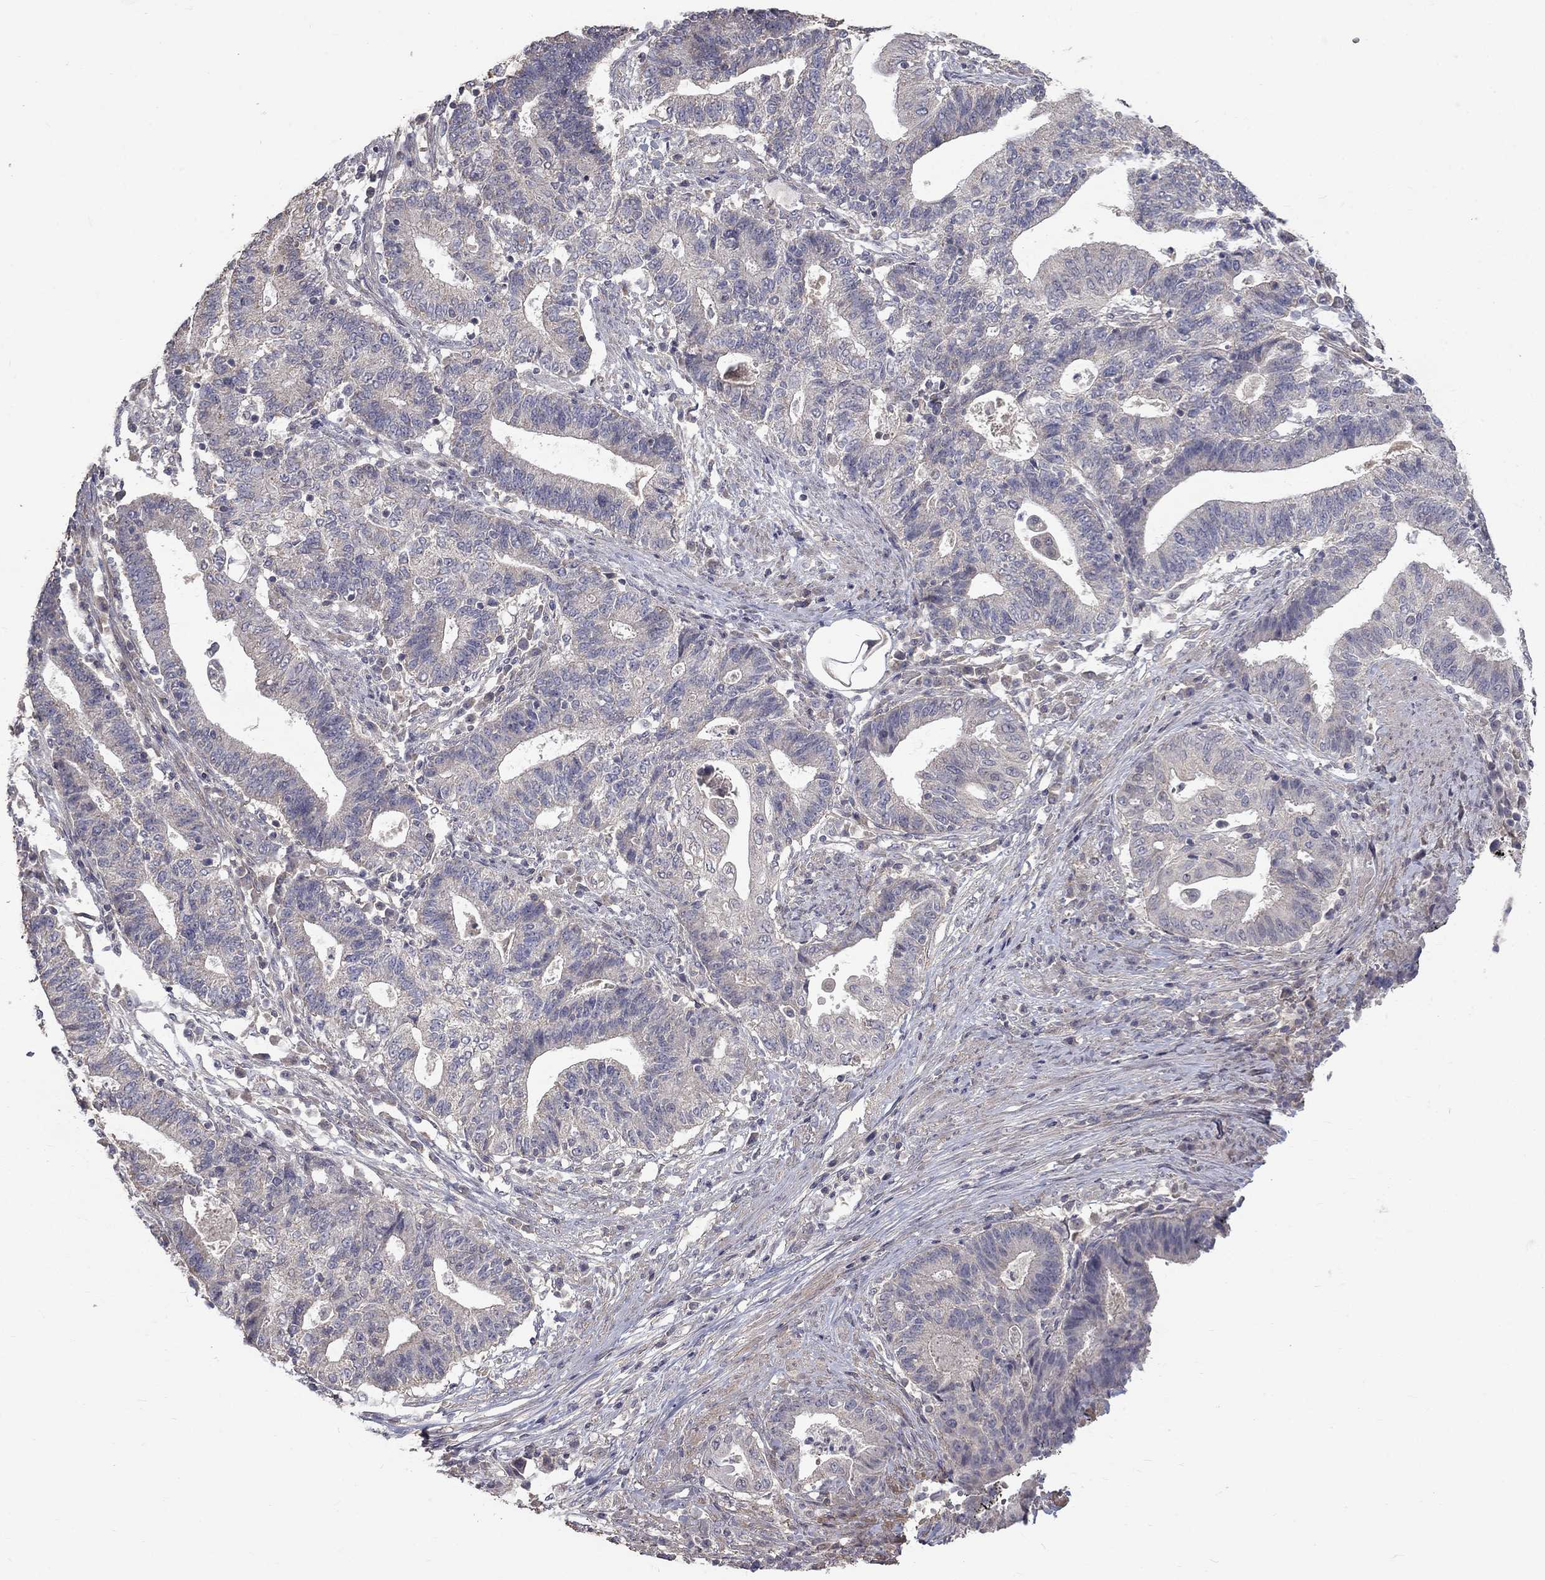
{"staining": {"intensity": "negative", "quantity": "none", "location": "none"}, "tissue": "endometrial cancer", "cell_type": "Tumor cells", "image_type": "cancer", "snomed": [{"axis": "morphology", "description": "Adenocarcinoma, NOS"}, {"axis": "topography", "description": "Uterus"}, {"axis": "topography", "description": "Endometrium"}], "caption": "Immunohistochemical staining of adenocarcinoma (endometrial) shows no significant expression in tumor cells. (Brightfield microscopy of DAB IHC at high magnification).", "gene": "SLC39A14", "patient": {"sex": "female", "age": 54}}